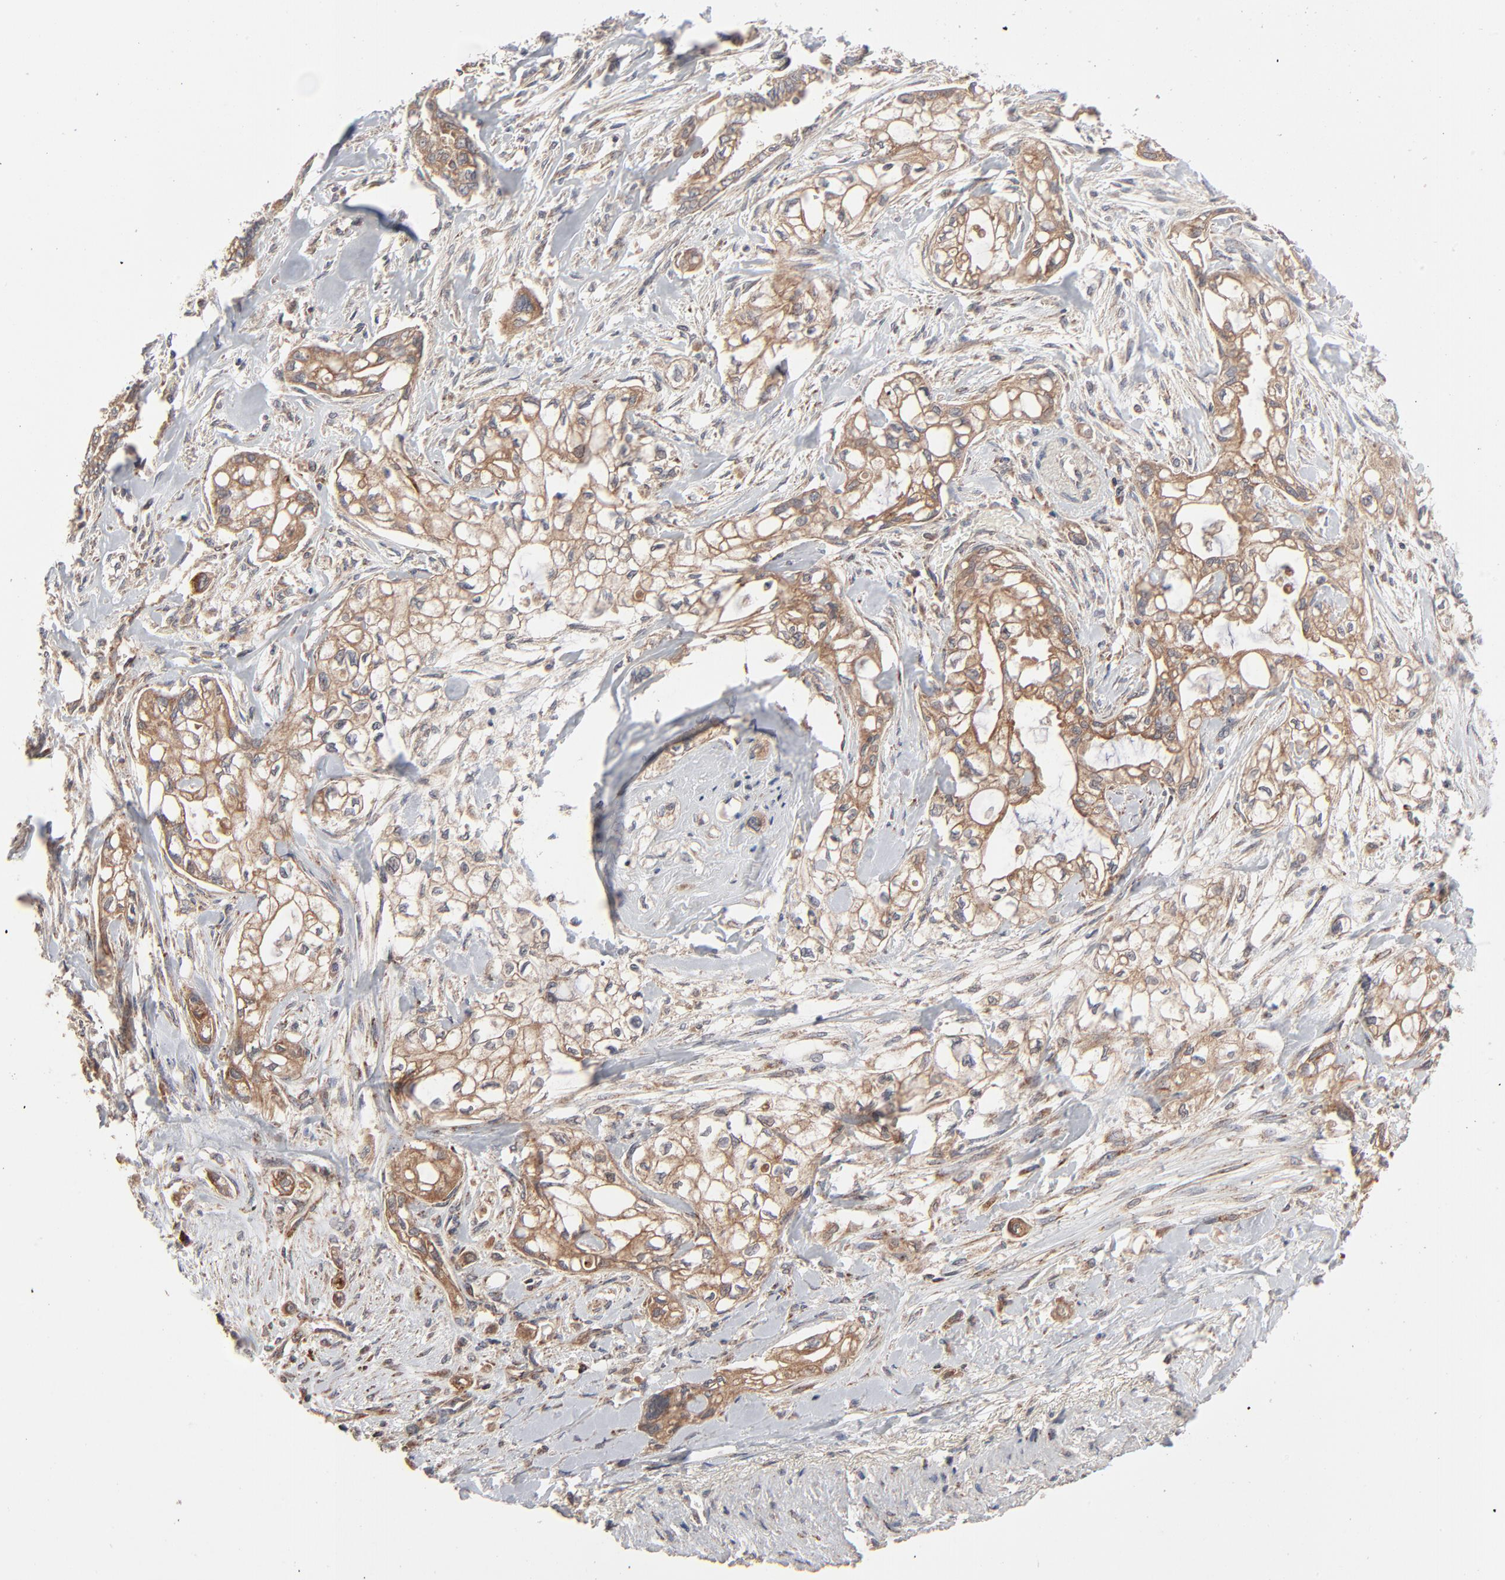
{"staining": {"intensity": "moderate", "quantity": ">75%", "location": "cytoplasmic/membranous"}, "tissue": "pancreatic cancer", "cell_type": "Tumor cells", "image_type": "cancer", "snomed": [{"axis": "morphology", "description": "Normal tissue, NOS"}, {"axis": "topography", "description": "Pancreas"}], "caption": "This is a micrograph of IHC staining of pancreatic cancer, which shows moderate positivity in the cytoplasmic/membranous of tumor cells.", "gene": "ABLIM3", "patient": {"sex": "male", "age": 42}}